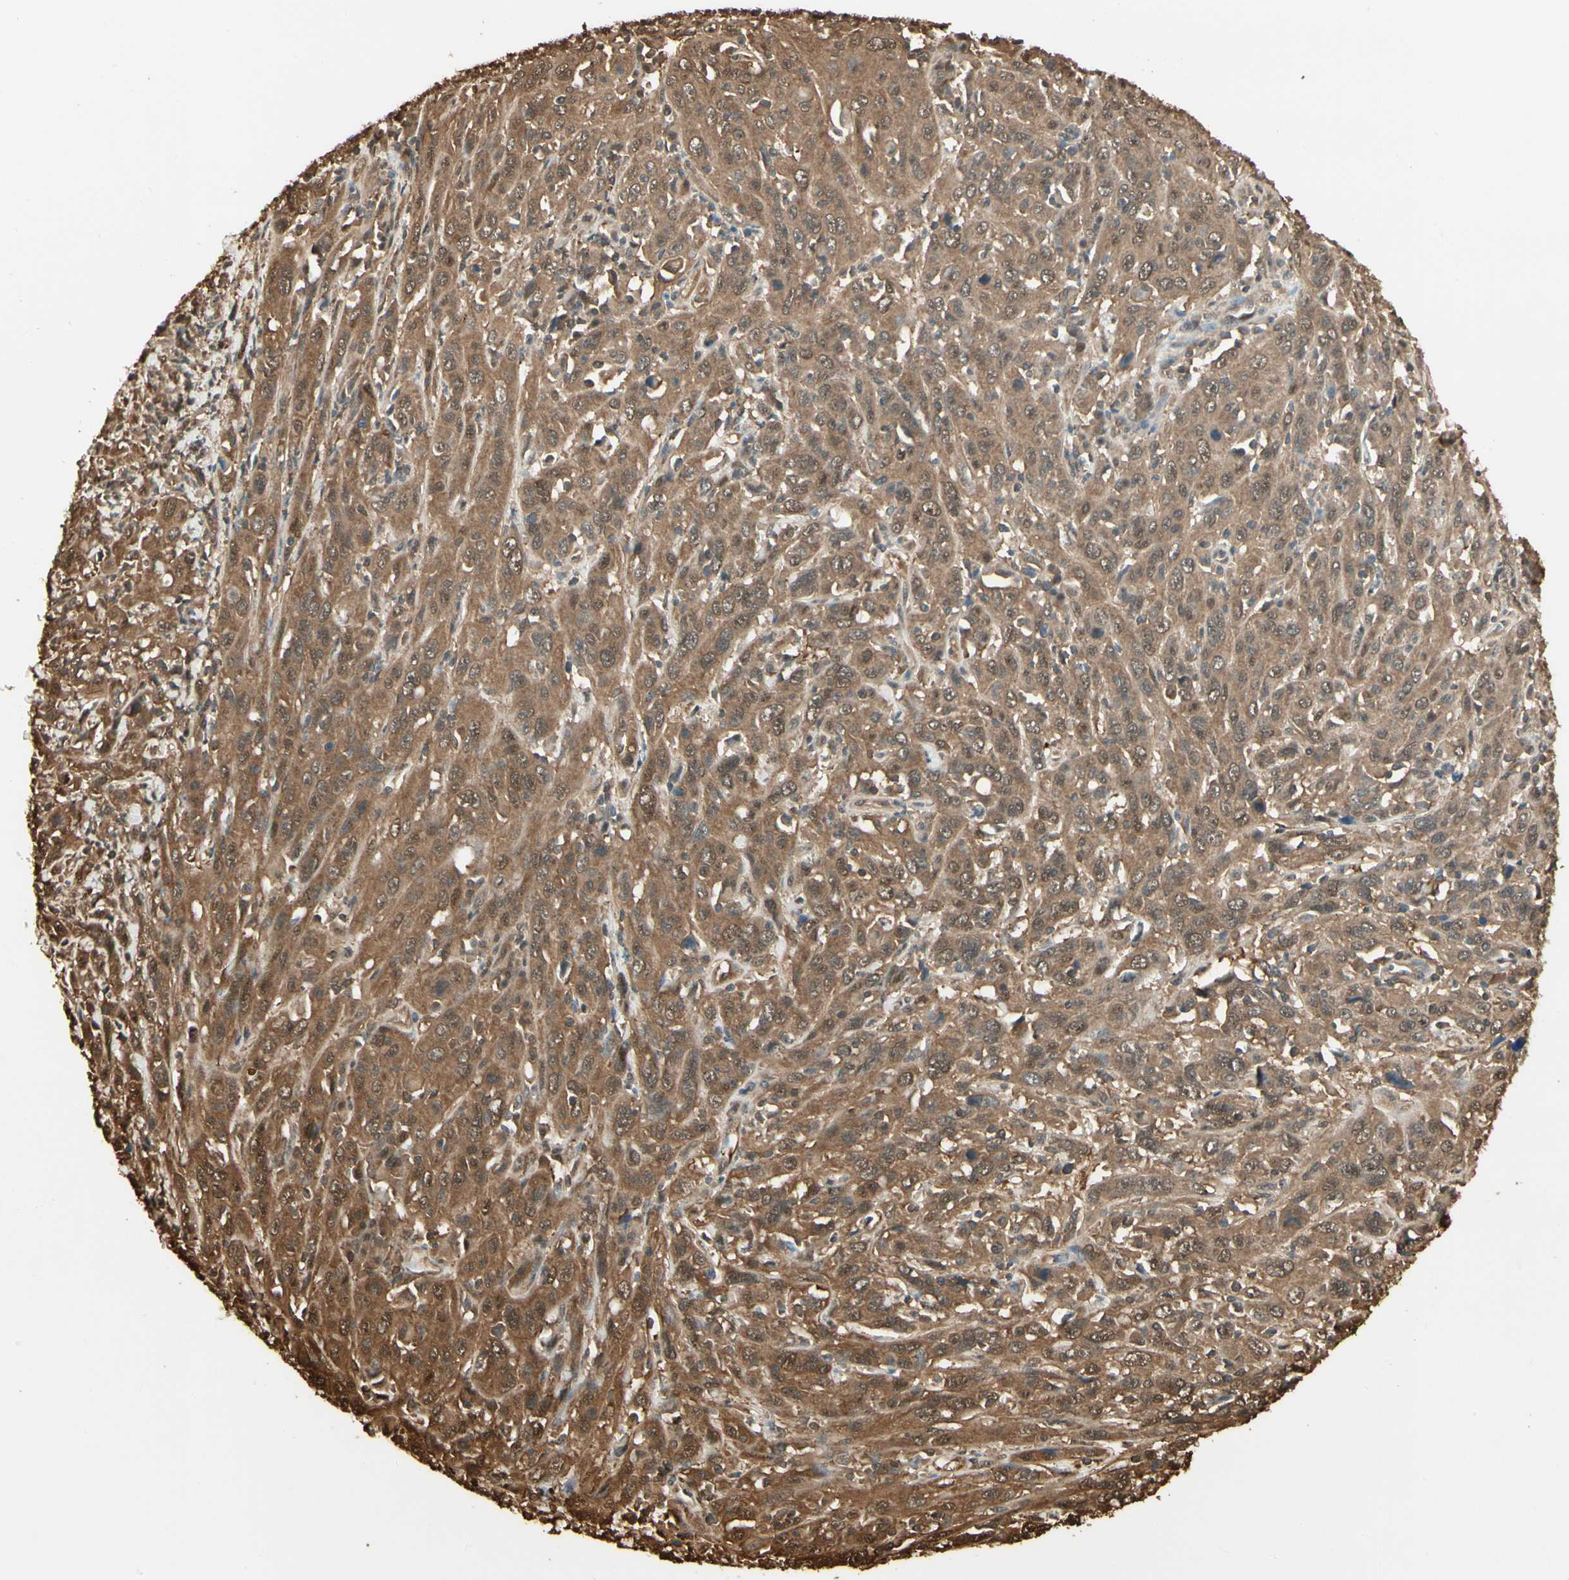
{"staining": {"intensity": "strong", "quantity": ">75%", "location": "cytoplasmic/membranous,nuclear"}, "tissue": "cervical cancer", "cell_type": "Tumor cells", "image_type": "cancer", "snomed": [{"axis": "morphology", "description": "Squamous cell carcinoma, NOS"}, {"axis": "topography", "description": "Cervix"}], "caption": "This is a histology image of IHC staining of cervical squamous cell carcinoma, which shows strong positivity in the cytoplasmic/membranous and nuclear of tumor cells.", "gene": "YWHAE", "patient": {"sex": "female", "age": 46}}